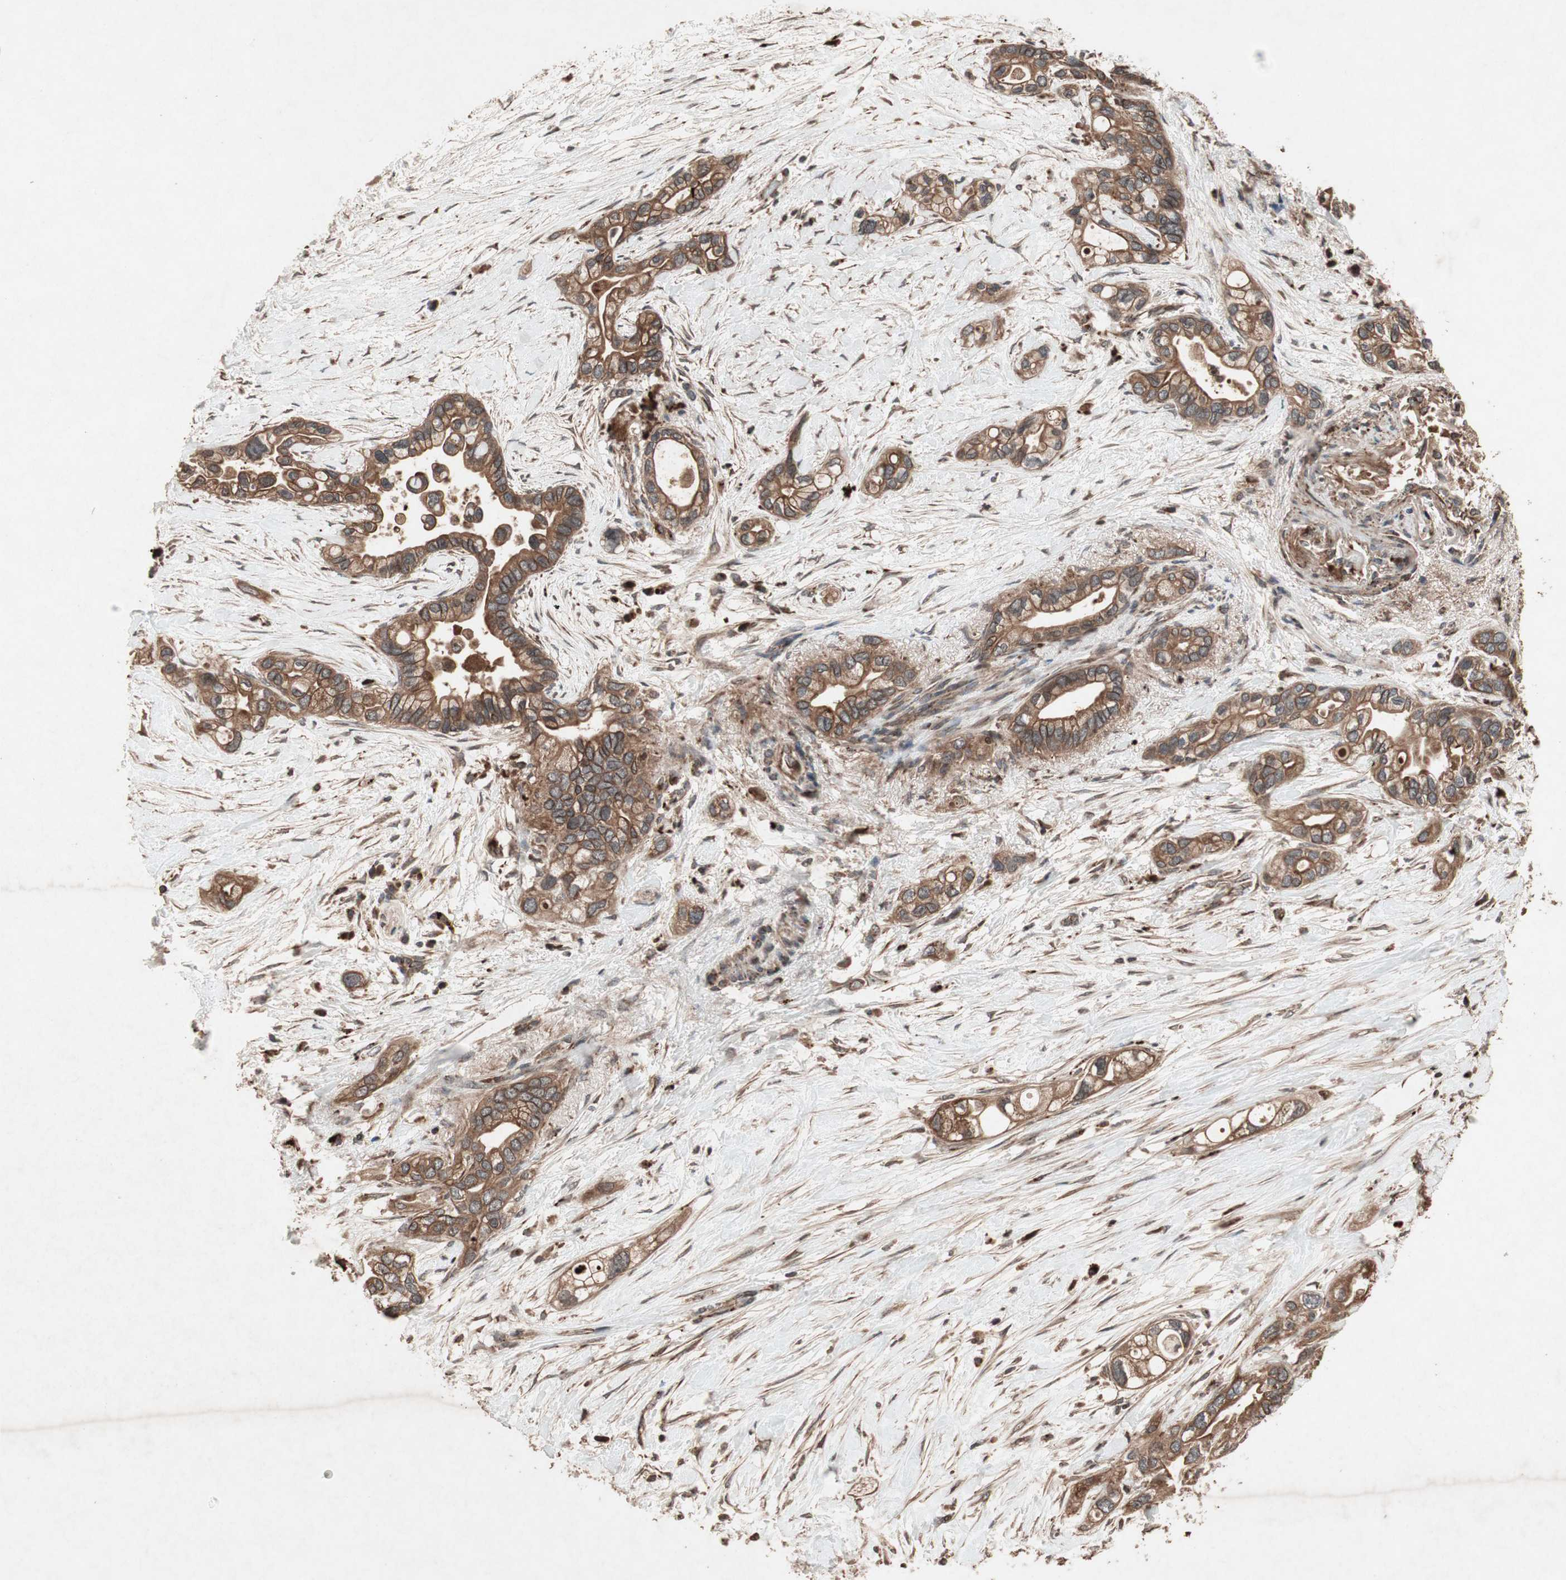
{"staining": {"intensity": "moderate", "quantity": ">75%", "location": "cytoplasmic/membranous"}, "tissue": "pancreatic cancer", "cell_type": "Tumor cells", "image_type": "cancer", "snomed": [{"axis": "morphology", "description": "Adenocarcinoma, NOS"}, {"axis": "topography", "description": "Pancreas"}], "caption": "Immunohistochemistry (IHC) (DAB) staining of human adenocarcinoma (pancreatic) reveals moderate cytoplasmic/membranous protein expression in approximately >75% of tumor cells.", "gene": "RAB1A", "patient": {"sex": "female", "age": 77}}